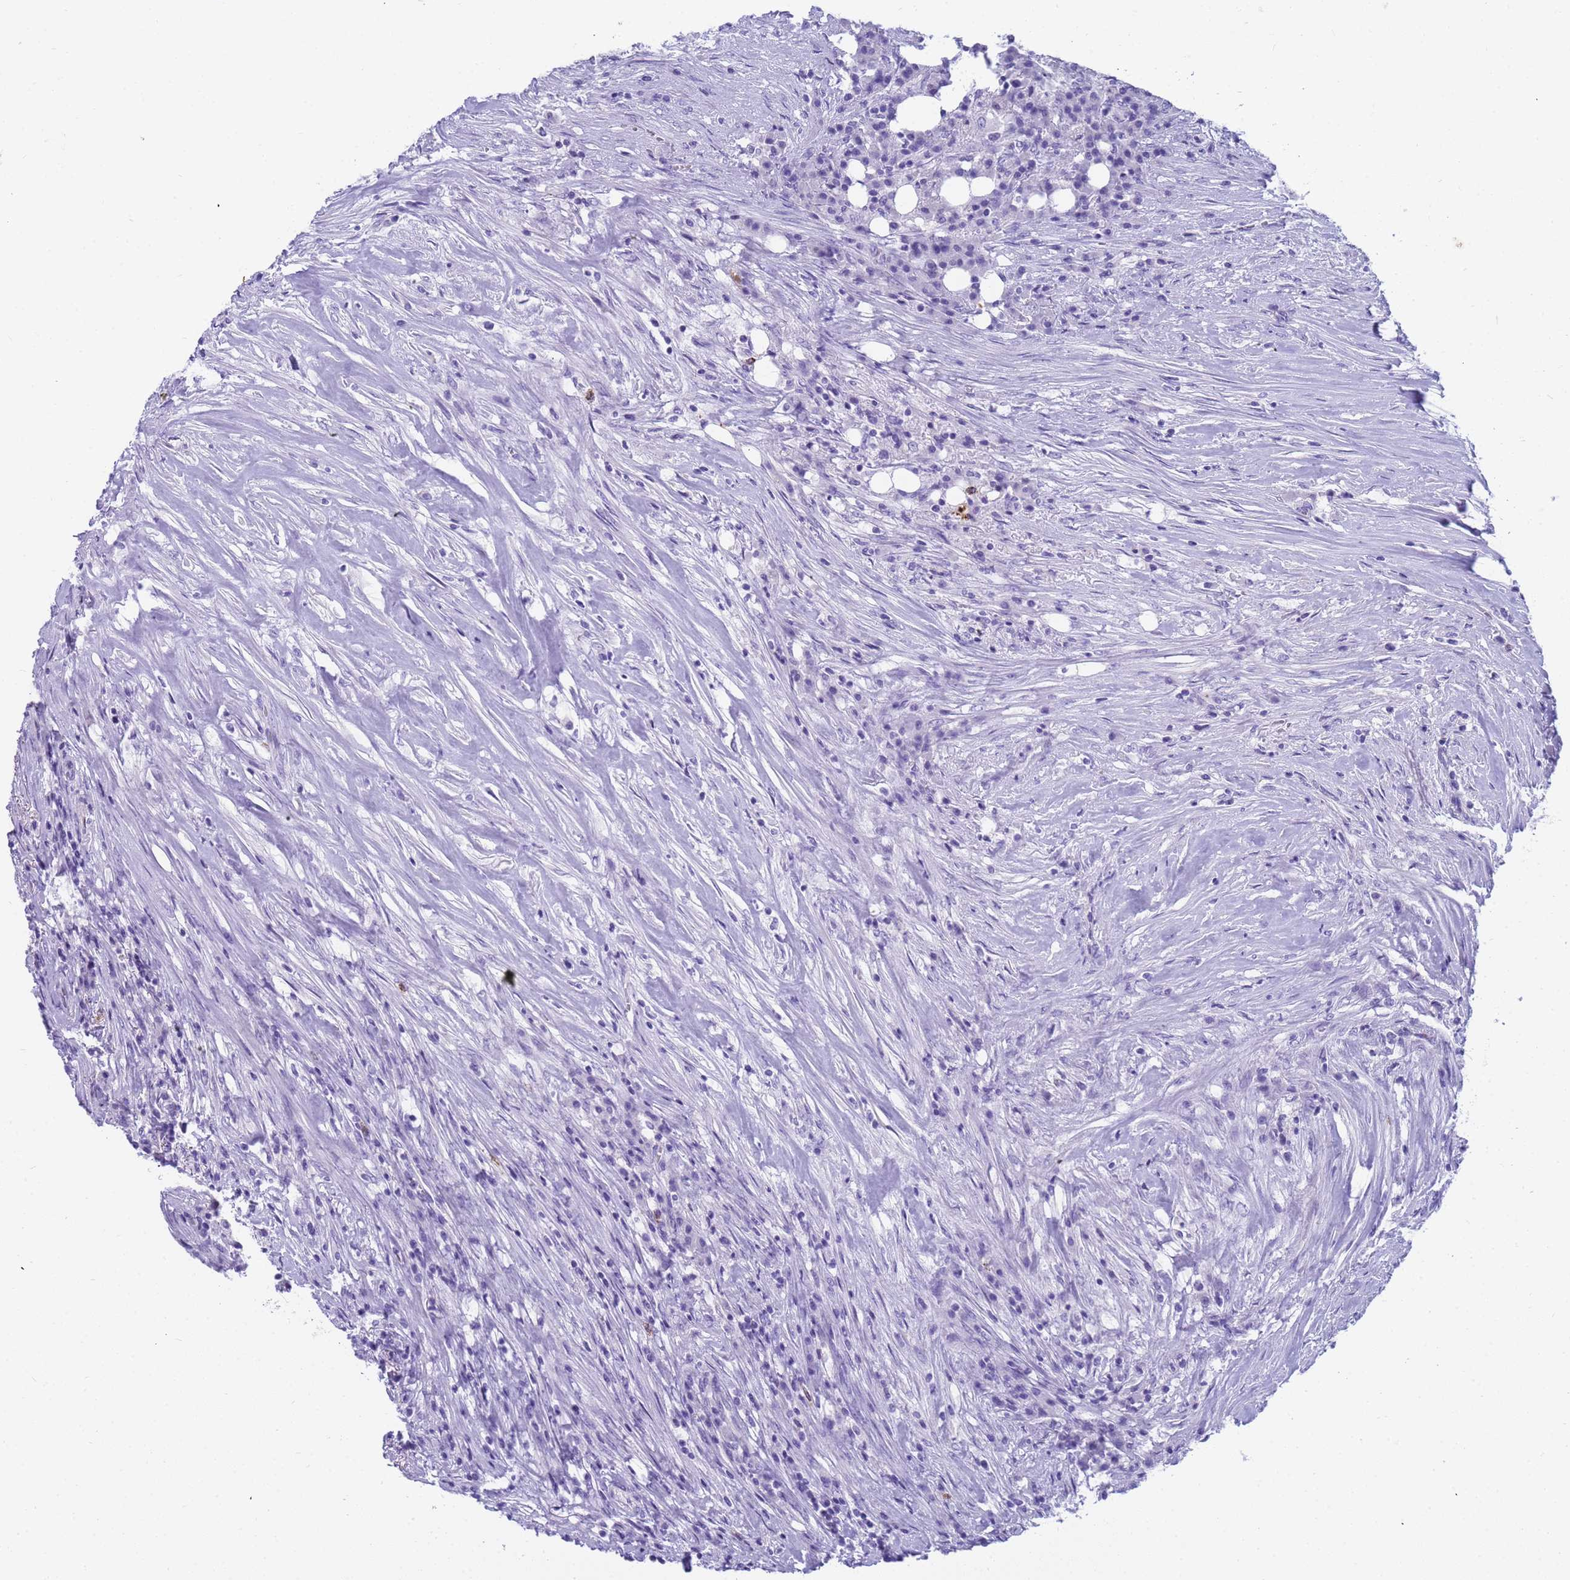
{"staining": {"intensity": "negative", "quantity": "none", "location": "none"}, "tissue": "colorectal cancer", "cell_type": "Tumor cells", "image_type": "cancer", "snomed": [{"axis": "morphology", "description": "Adenocarcinoma, NOS"}, {"axis": "topography", "description": "Colon"}], "caption": "Tumor cells show no significant positivity in adenocarcinoma (colorectal).", "gene": "RNASE2", "patient": {"sex": "male", "age": 83}}